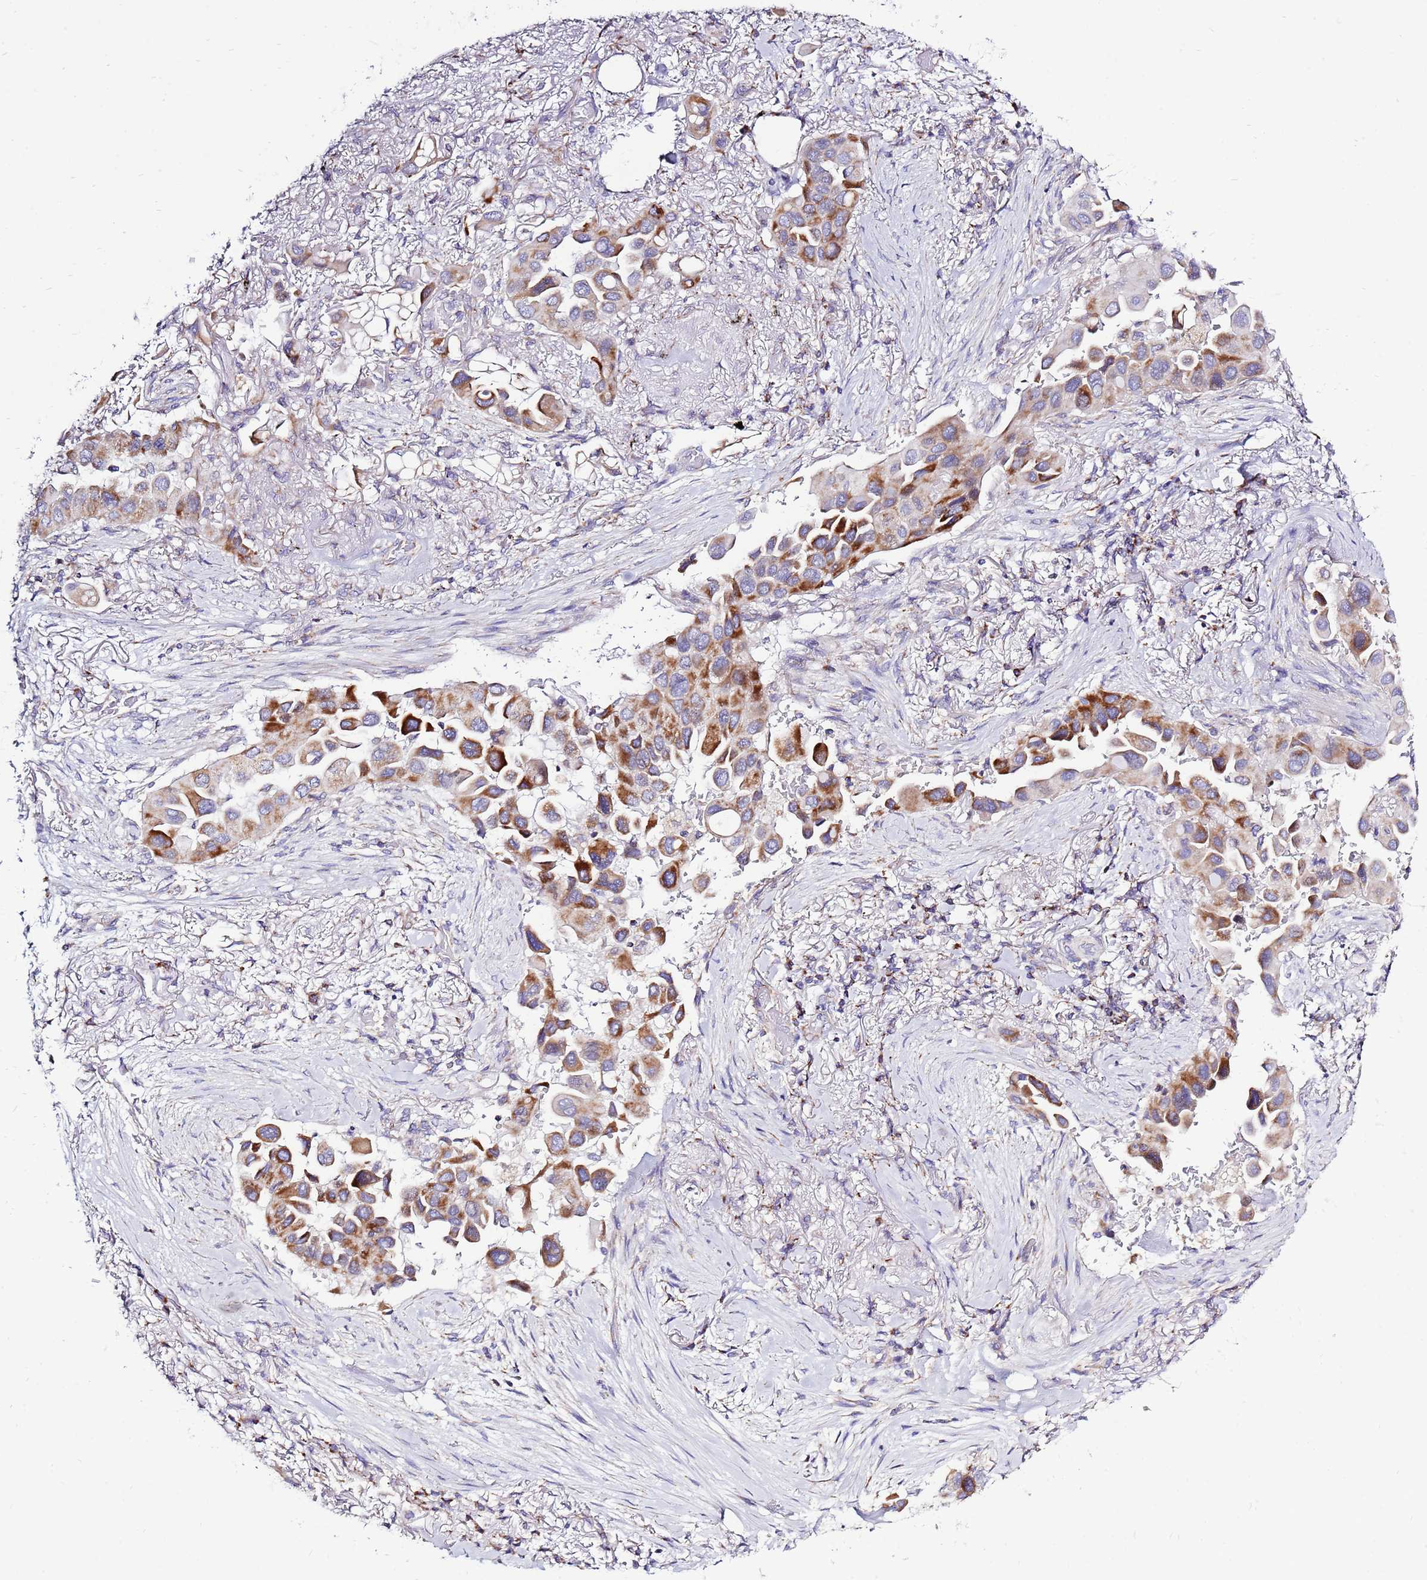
{"staining": {"intensity": "moderate", "quantity": ">75%", "location": "cytoplasmic/membranous"}, "tissue": "lung cancer", "cell_type": "Tumor cells", "image_type": "cancer", "snomed": [{"axis": "morphology", "description": "Adenocarcinoma, NOS"}, {"axis": "topography", "description": "Lung"}], "caption": "Lung cancer (adenocarcinoma) tissue reveals moderate cytoplasmic/membranous positivity in approximately >75% of tumor cells", "gene": "IGF1R", "patient": {"sex": "female", "age": 76}}